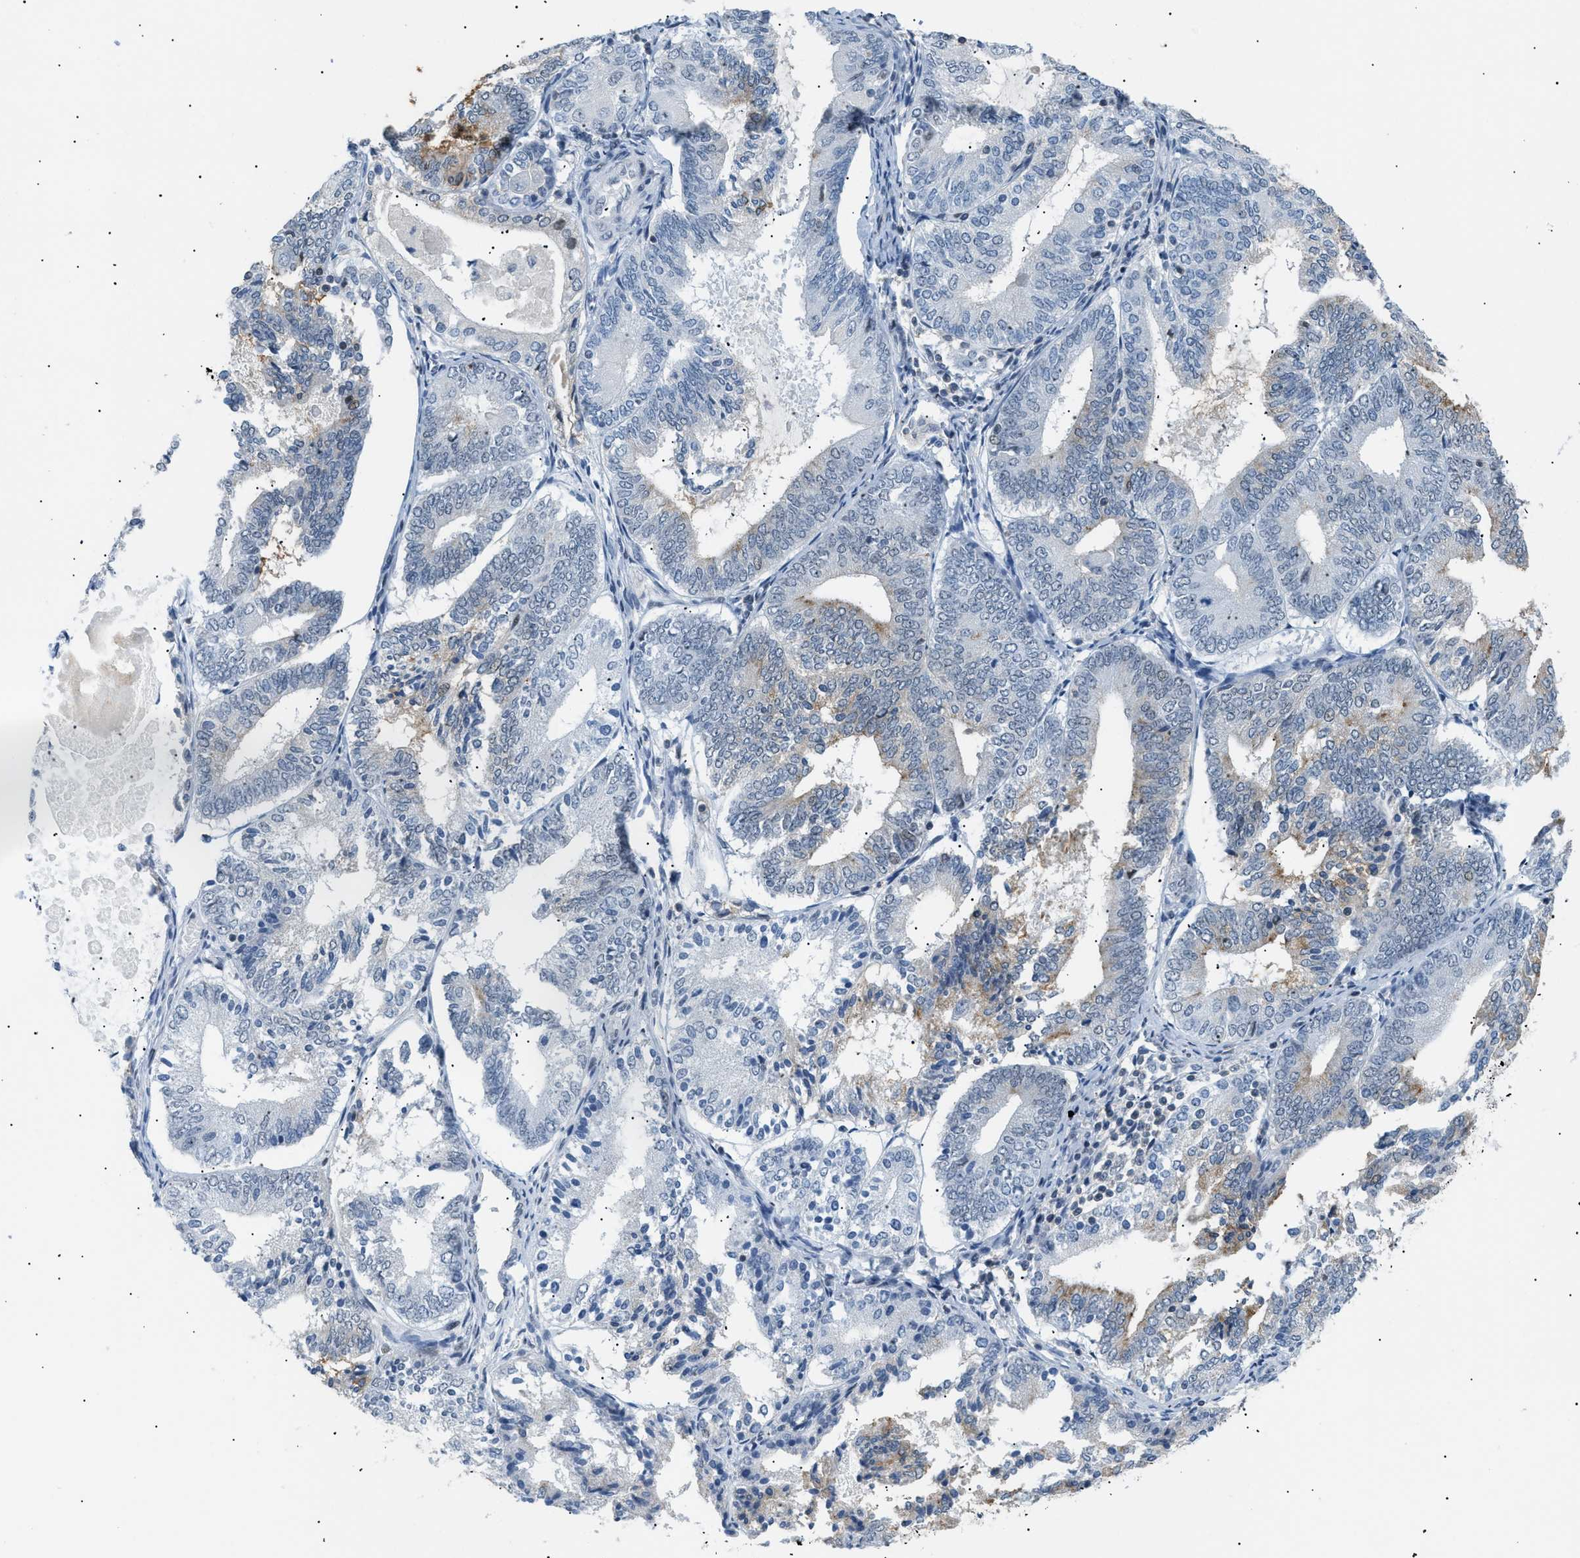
{"staining": {"intensity": "moderate", "quantity": "<25%", "location": "cytoplasmic/membranous"}, "tissue": "endometrial cancer", "cell_type": "Tumor cells", "image_type": "cancer", "snomed": [{"axis": "morphology", "description": "Adenocarcinoma, NOS"}, {"axis": "topography", "description": "Endometrium"}], "caption": "Protein staining of endometrial adenocarcinoma tissue shows moderate cytoplasmic/membranous positivity in approximately <25% of tumor cells.", "gene": "KCNC3", "patient": {"sex": "female", "age": 81}}